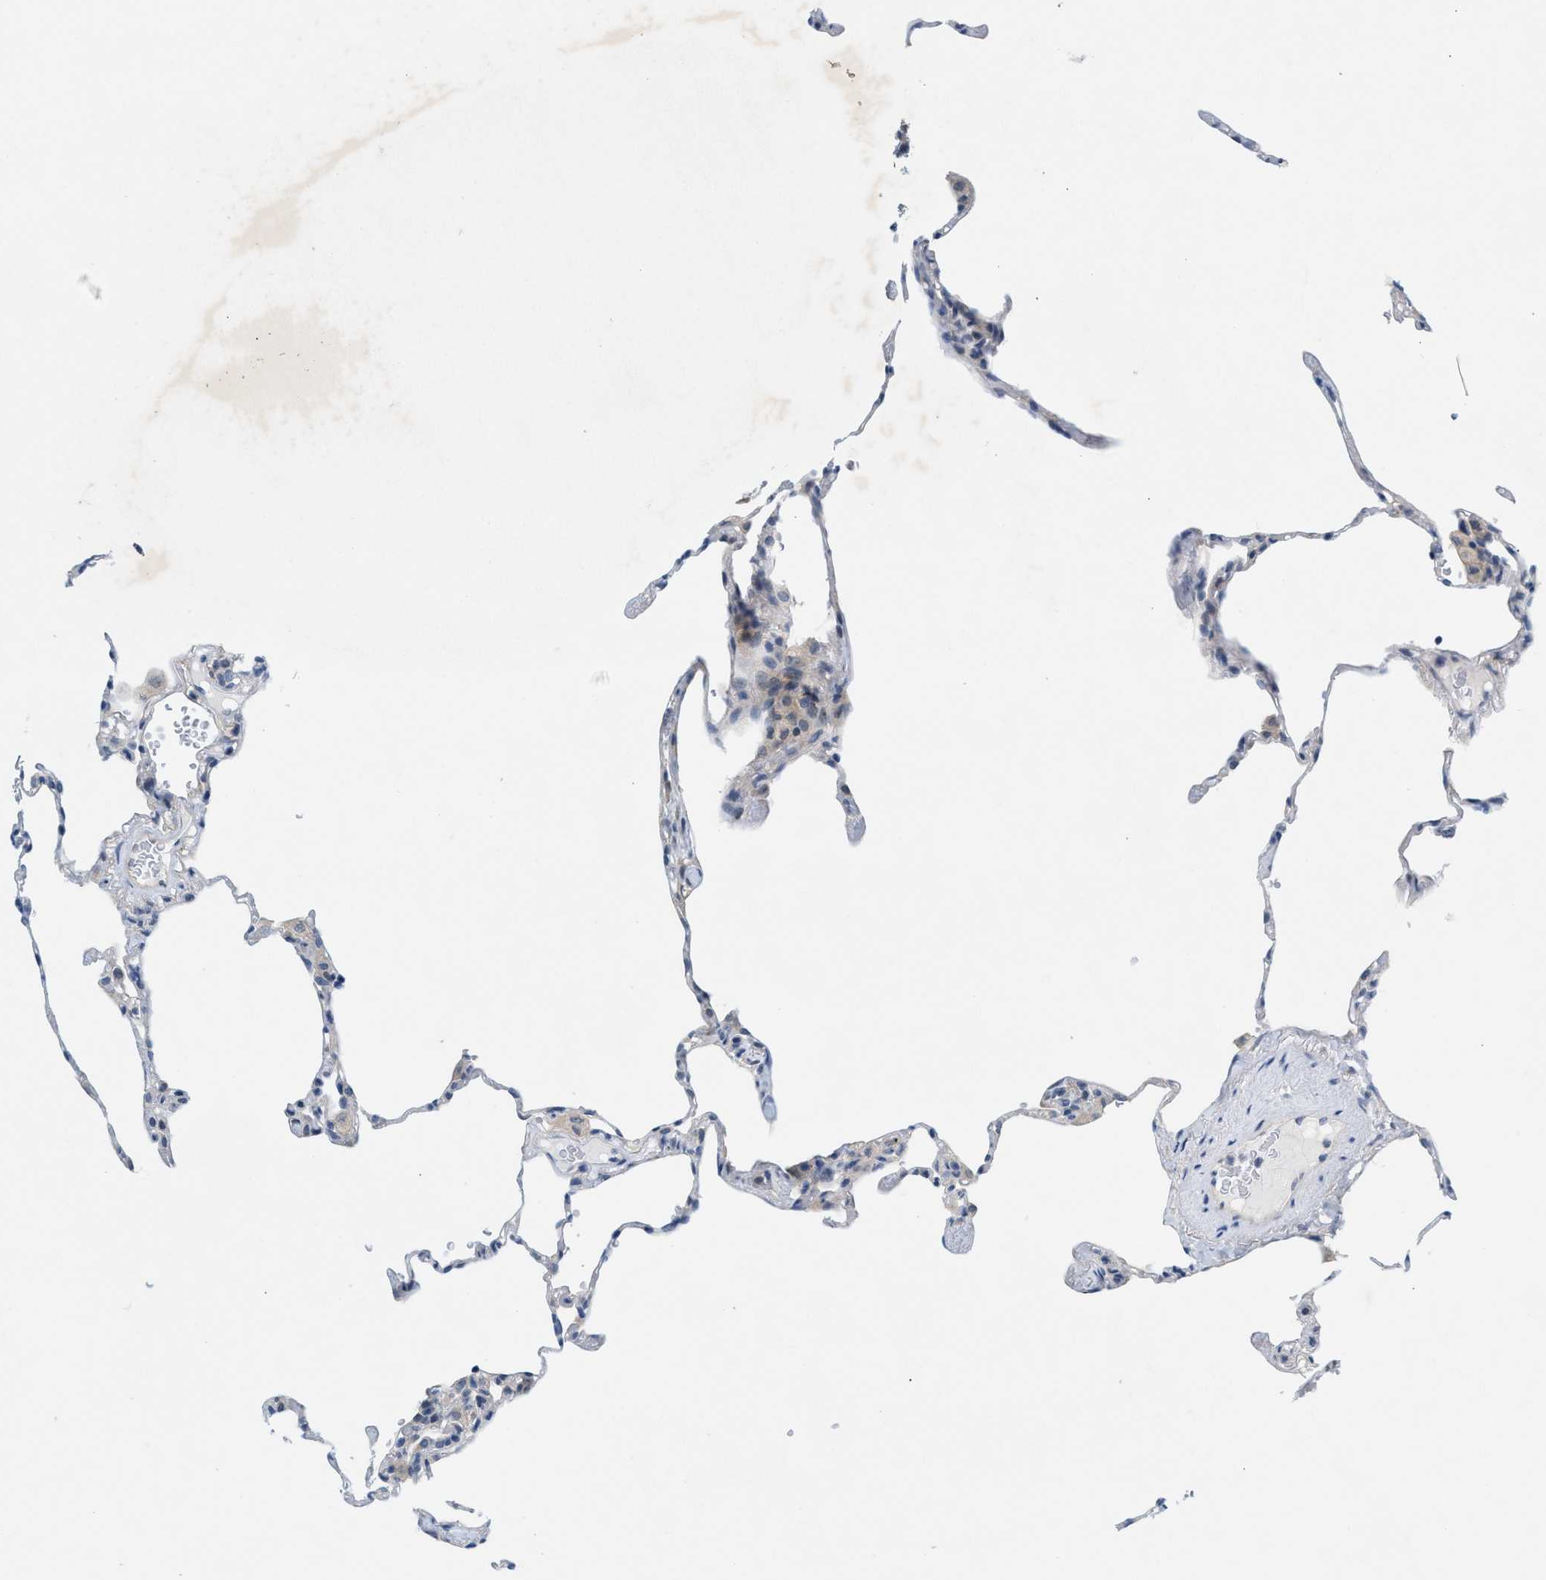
{"staining": {"intensity": "negative", "quantity": "none", "location": "none"}, "tissue": "lung", "cell_type": "Alveolar cells", "image_type": "normal", "snomed": [{"axis": "morphology", "description": "Normal tissue, NOS"}, {"axis": "topography", "description": "Lung"}], "caption": "This is an immunohistochemistry micrograph of normal human lung. There is no positivity in alveolar cells.", "gene": "WIPI2", "patient": {"sex": "male", "age": 59}}